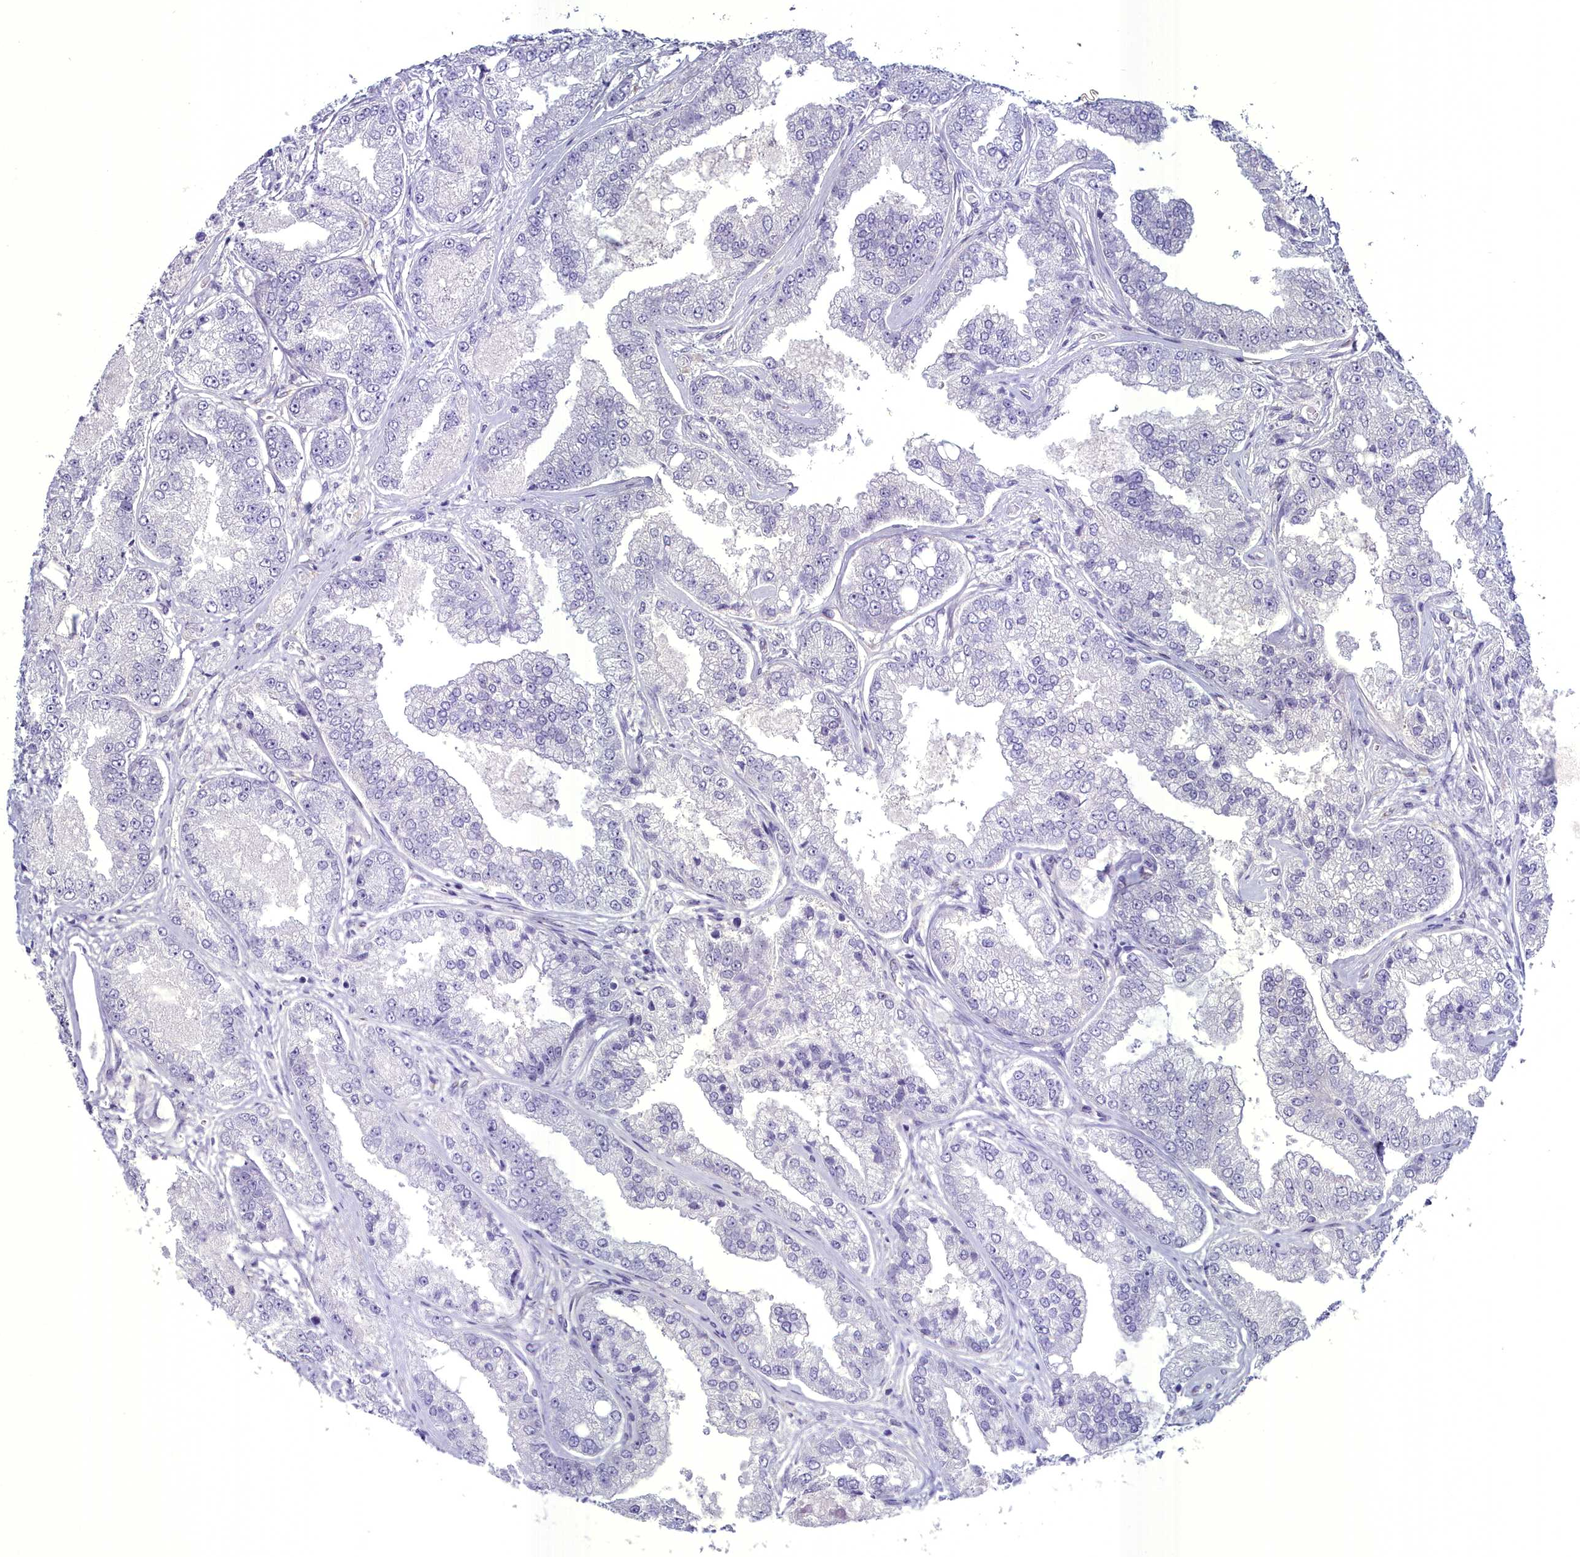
{"staining": {"intensity": "negative", "quantity": "none", "location": "none"}, "tissue": "prostate cancer", "cell_type": "Tumor cells", "image_type": "cancer", "snomed": [{"axis": "morphology", "description": "Adenocarcinoma, High grade"}, {"axis": "topography", "description": "Prostate"}], "caption": "The IHC image has no significant expression in tumor cells of prostate cancer tissue.", "gene": "MAP6", "patient": {"sex": "male", "age": 71}}